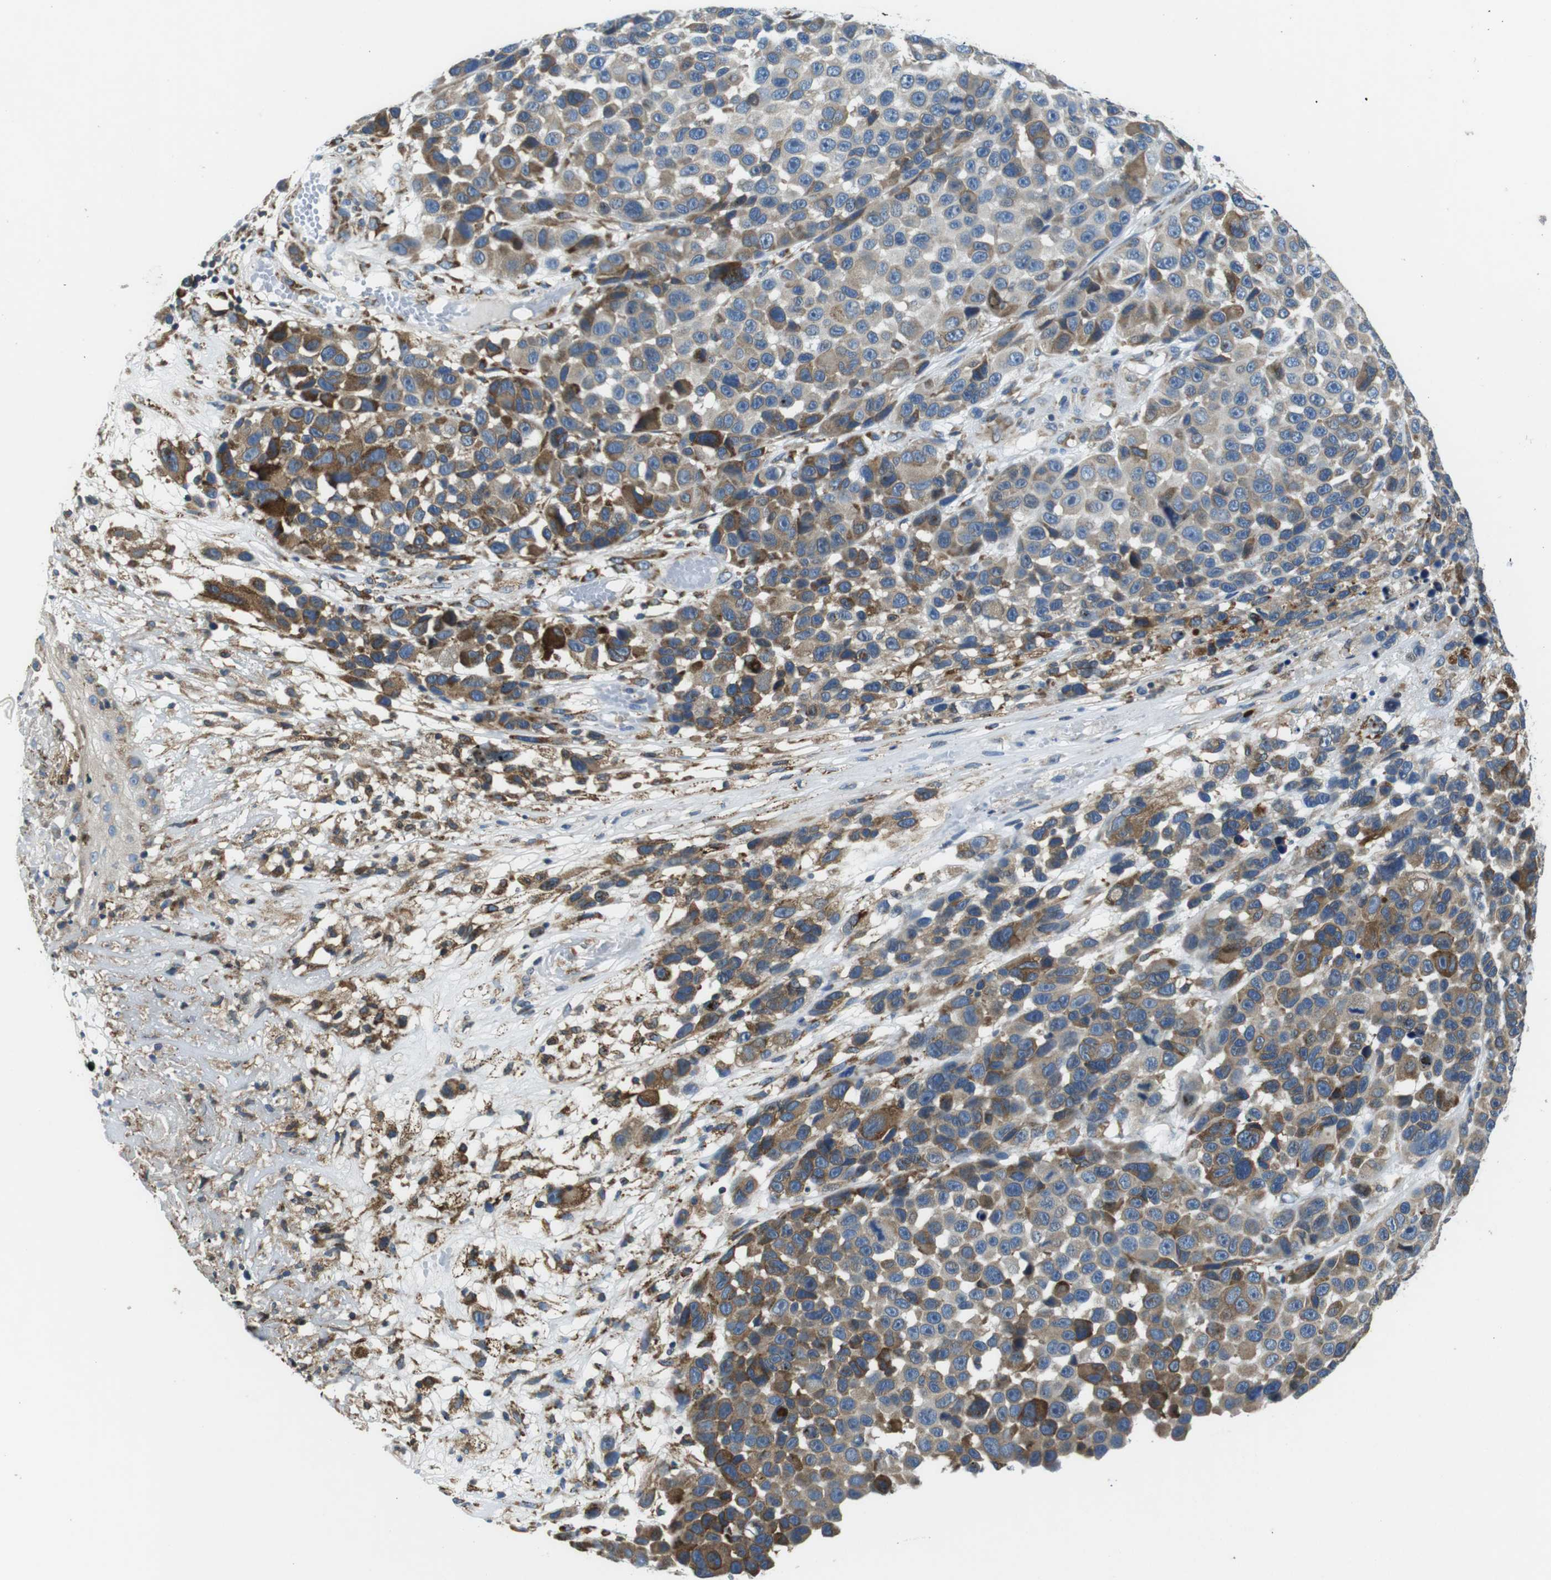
{"staining": {"intensity": "moderate", "quantity": "25%-75%", "location": "cytoplasmic/membranous"}, "tissue": "melanoma", "cell_type": "Tumor cells", "image_type": "cancer", "snomed": [{"axis": "morphology", "description": "Malignant melanoma, NOS"}, {"axis": "topography", "description": "Skin"}], "caption": "IHC histopathology image of melanoma stained for a protein (brown), which exhibits medium levels of moderate cytoplasmic/membranous expression in approximately 25%-75% of tumor cells.", "gene": "UGGT1", "patient": {"sex": "male", "age": 53}}